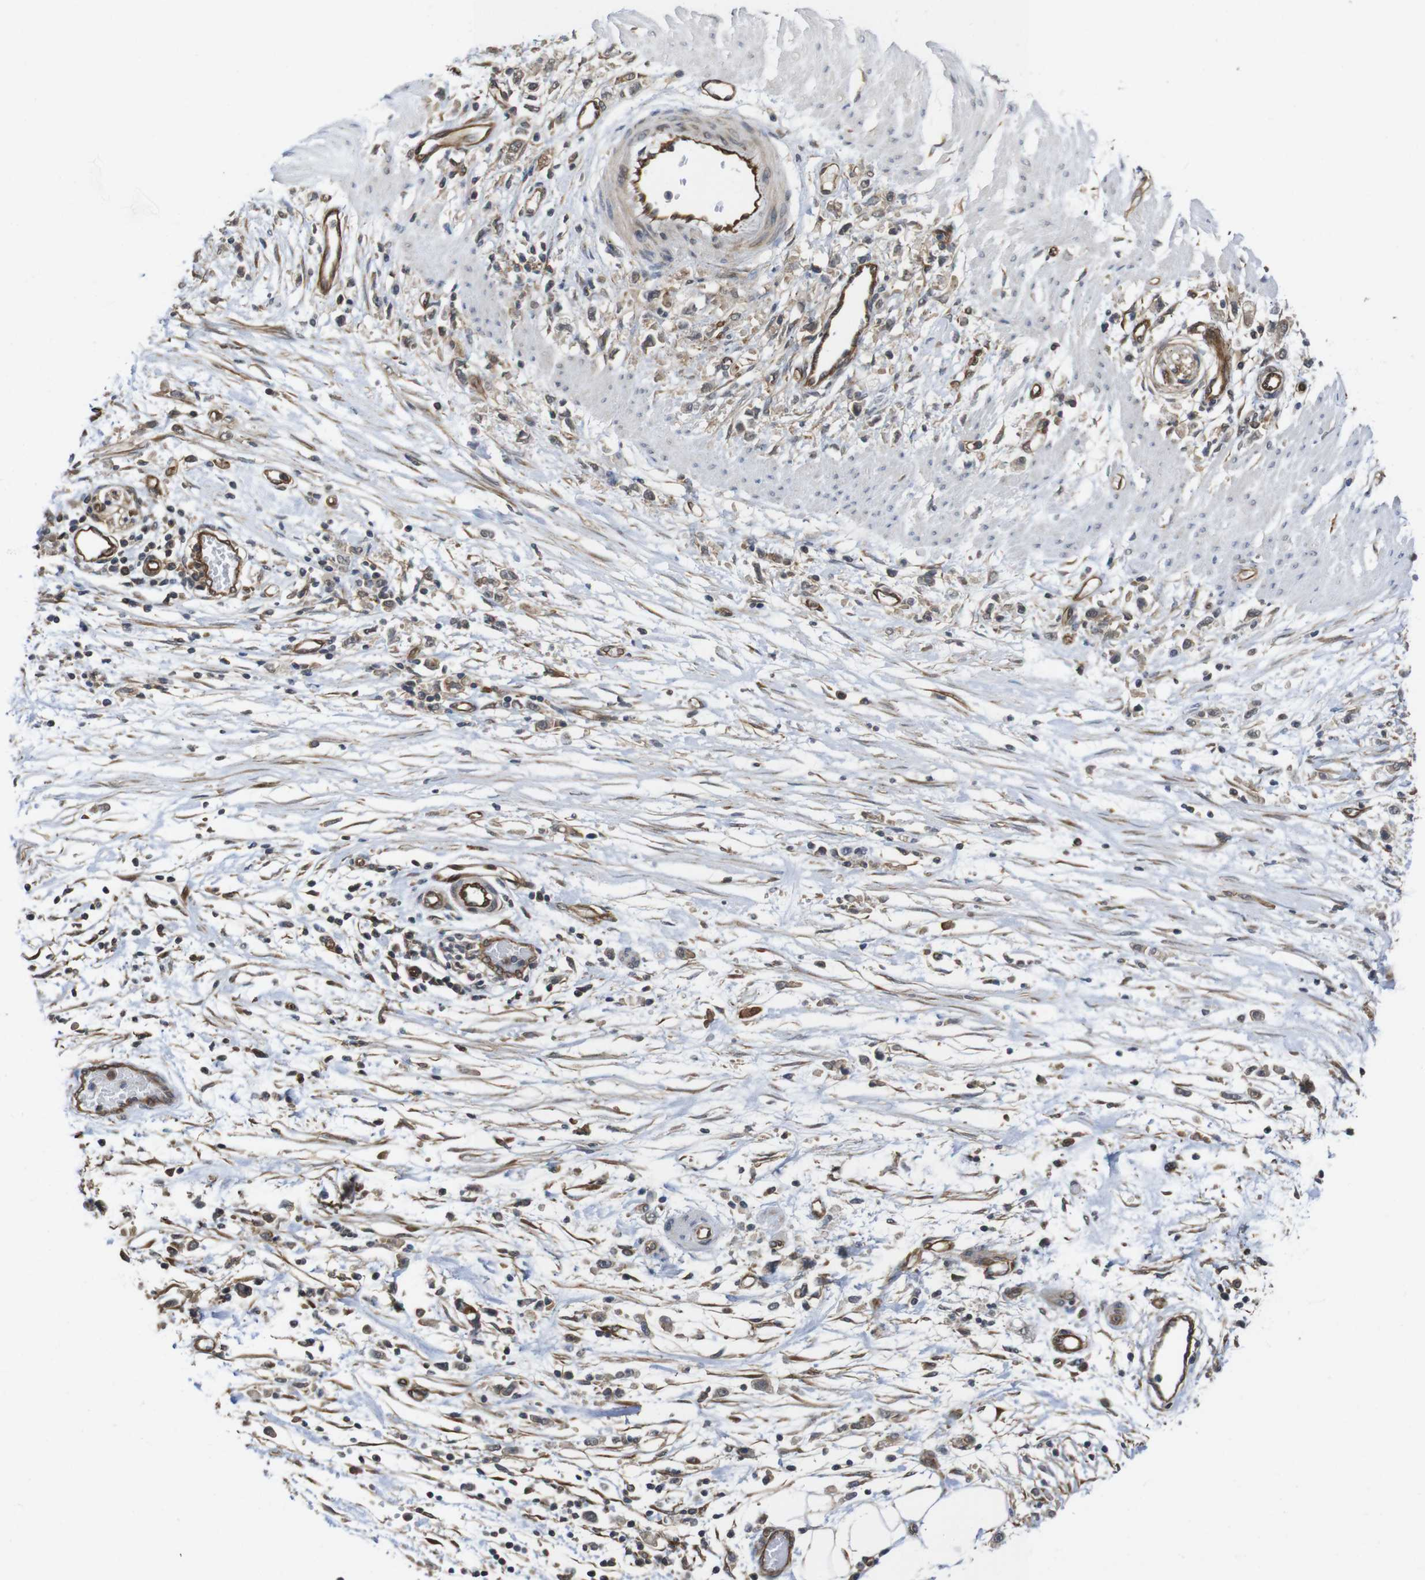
{"staining": {"intensity": "weak", "quantity": ">75%", "location": "cytoplasmic/membranous"}, "tissue": "stomach cancer", "cell_type": "Tumor cells", "image_type": "cancer", "snomed": [{"axis": "morphology", "description": "Adenocarcinoma, NOS"}, {"axis": "topography", "description": "Stomach"}], "caption": "Brown immunohistochemical staining in stomach cancer (adenocarcinoma) demonstrates weak cytoplasmic/membranous staining in about >75% of tumor cells. (DAB (3,3'-diaminobenzidine) = brown stain, brightfield microscopy at high magnification).", "gene": "ZDHHC5", "patient": {"sex": "female", "age": 59}}